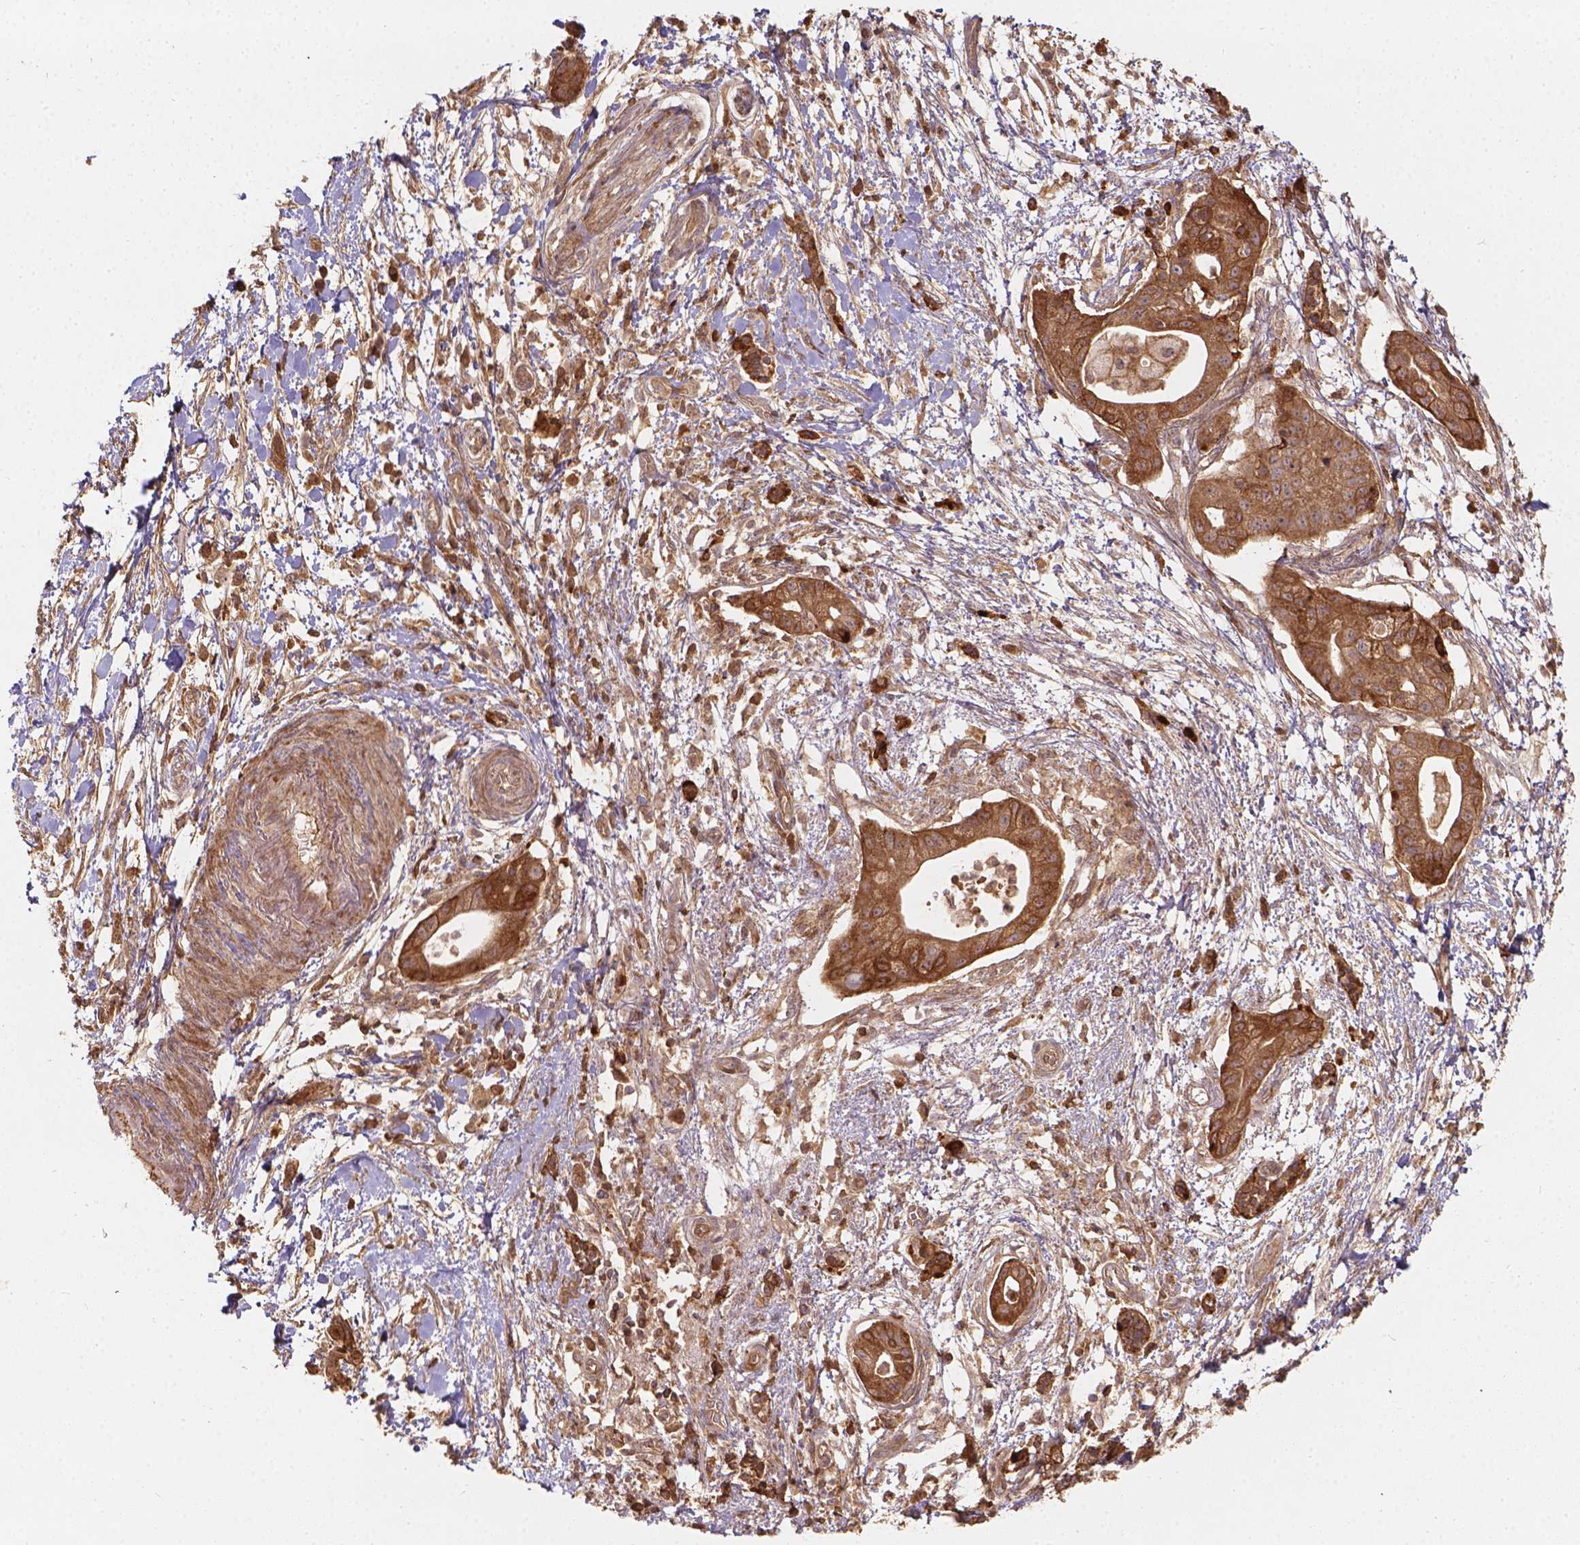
{"staining": {"intensity": "strong", "quantity": ">75%", "location": "cytoplasmic/membranous"}, "tissue": "pancreatic cancer", "cell_type": "Tumor cells", "image_type": "cancer", "snomed": [{"axis": "morphology", "description": "Normal tissue, NOS"}, {"axis": "morphology", "description": "Adenocarcinoma, NOS"}, {"axis": "topography", "description": "Lymph node"}, {"axis": "topography", "description": "Pancreas"}], "caption": "The micrograph demonstrates staining of pancreatic adenocarcinoma, revealing strong cytoplasmic/membranous protein staining (brown color) within tumor cells. (IHC, brightfield microscopy, high magnification).", "gene": "XPR1", "patient": {"sex": "female", "age": 58}}